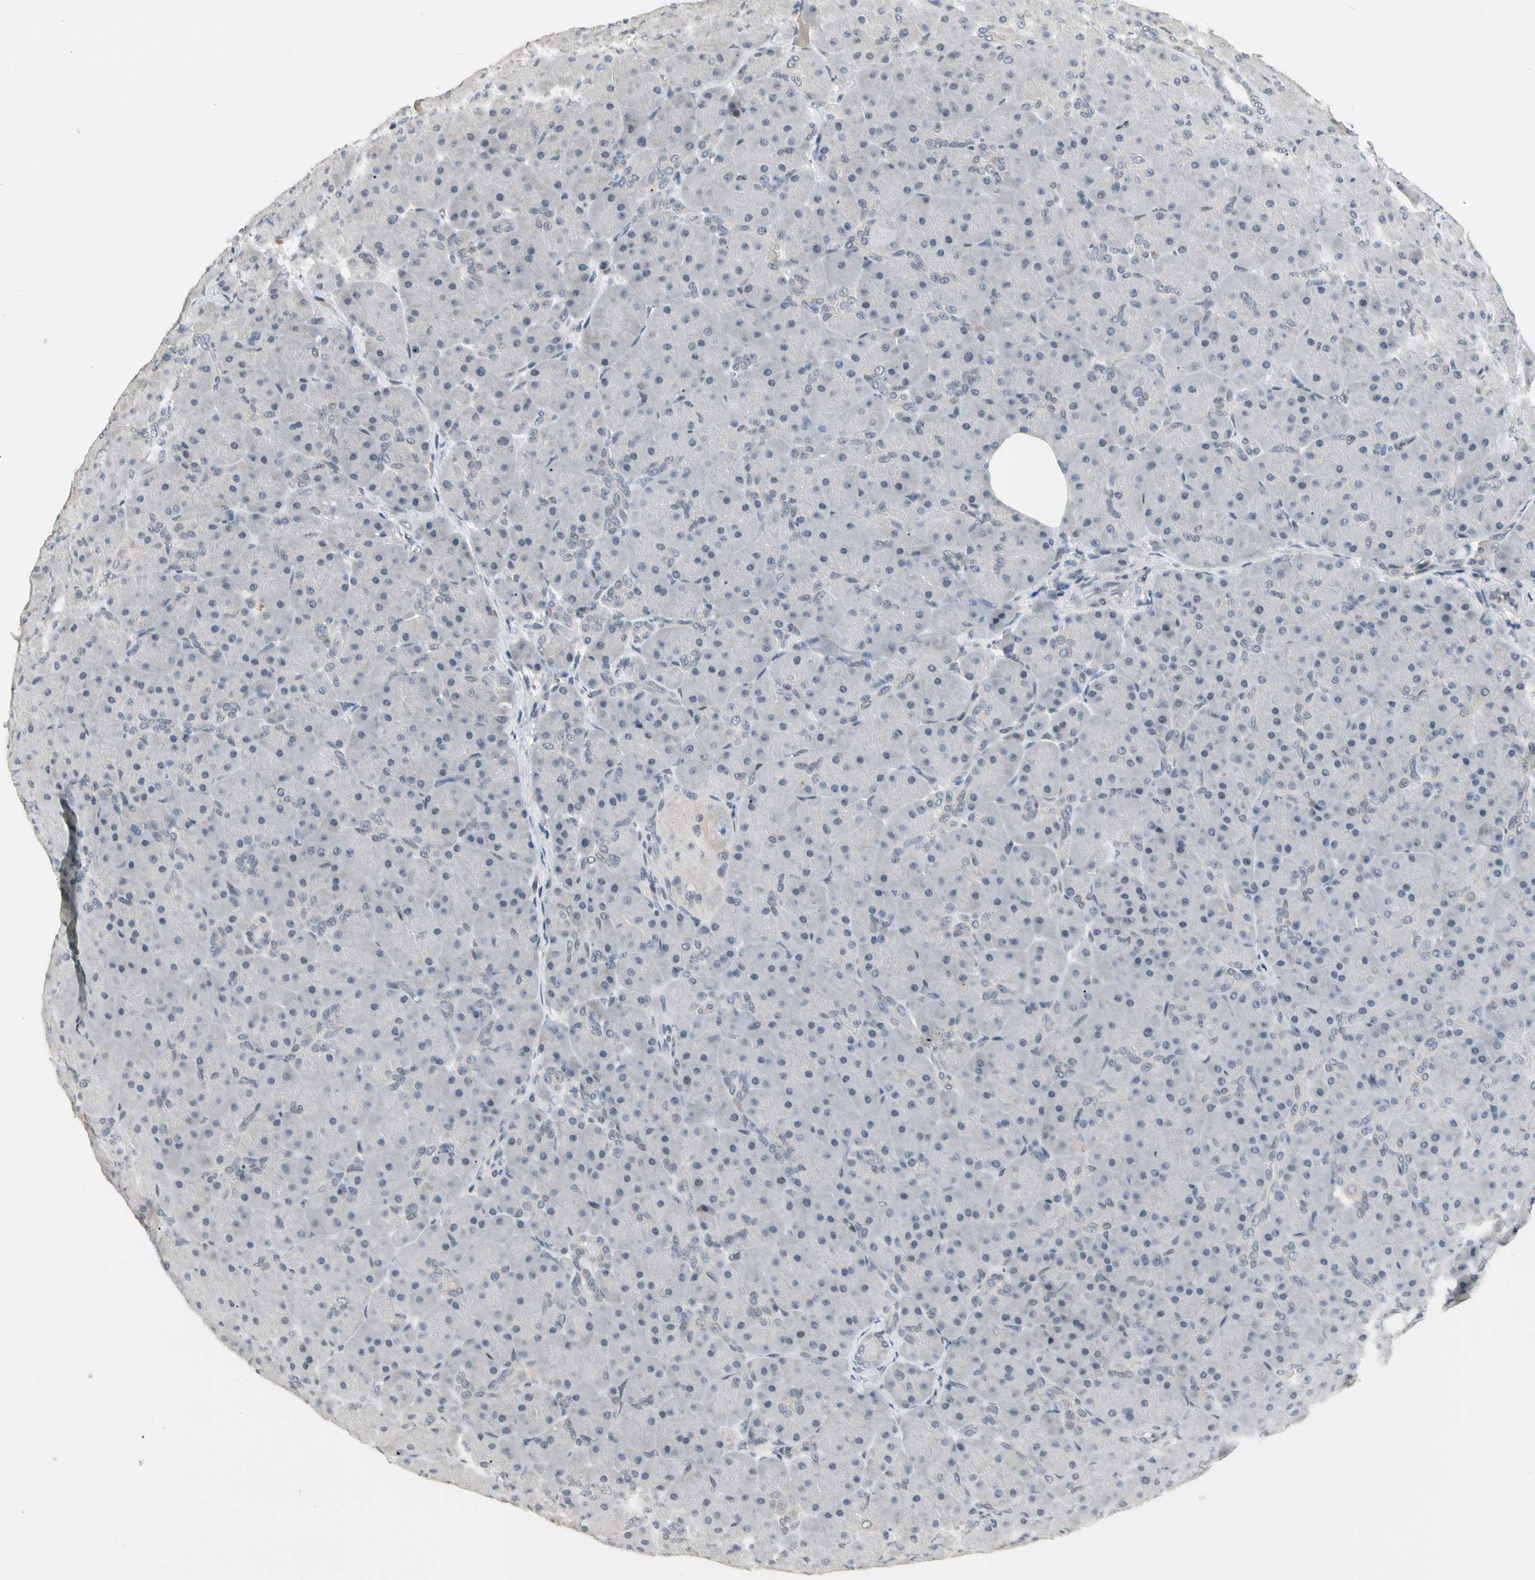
{"staining": {"intensity": "weak", "quantity": "<25%", "location": "cytoplasmic/membranous"}, "tissue": "pancreas", "cell_type": "Exocrine glandular cells", "image_type": "normal", "snomed": [{"axis": "morphology", "description": "Normal tissue, NOS"}, {"axis": "topography", "description": "Pancreas"}], "caption": "DAB immunohistochemical staining of benign pancreas displays no significant staining in exocrine glandular cells.", "gene": "GREM1", "patient": {"sex": "male", "age": 66}}